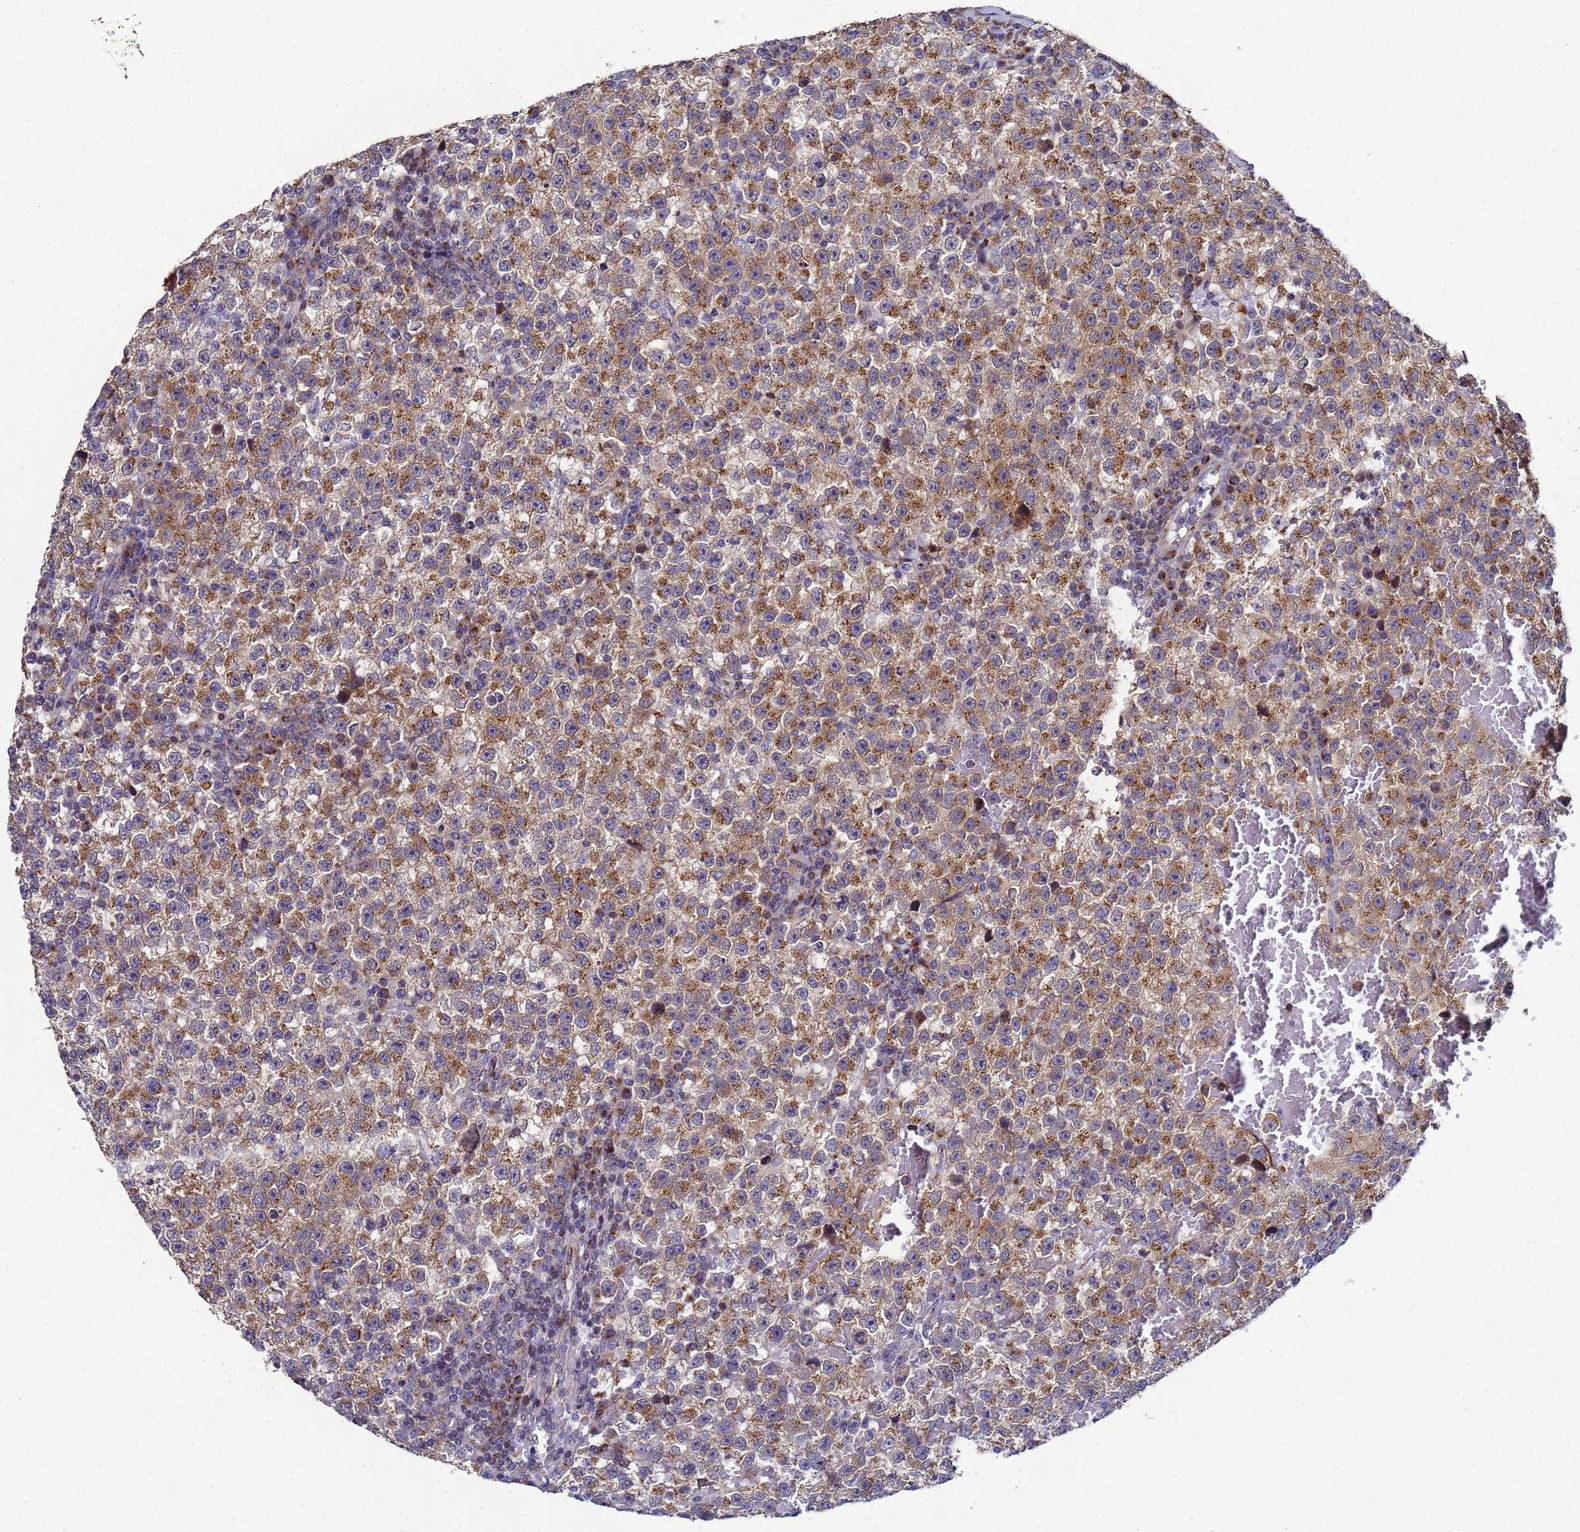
{"staining": {"intensity": "moderate", "quantity": ">75%", "location": "cytoplasmic/membranous"}, "tissue": "testis cancer", "cell_type": "Tumor cells", "image_type": "cancer", "snomed": [{"axis": "morphology", "description": "Seminoma, NOS"}, {"axis": "topography", "description": "Testis"}], "caption": "Immunohistochemistry (IHC) micrograph of human testis cancer stained for a protein (brown), which displays medium levels of moderate cytoplasmic/membranous staining in about >75% of tumor cells.", "gene": "NSUN6", "patient": {"sex": "male", "age": 22}}